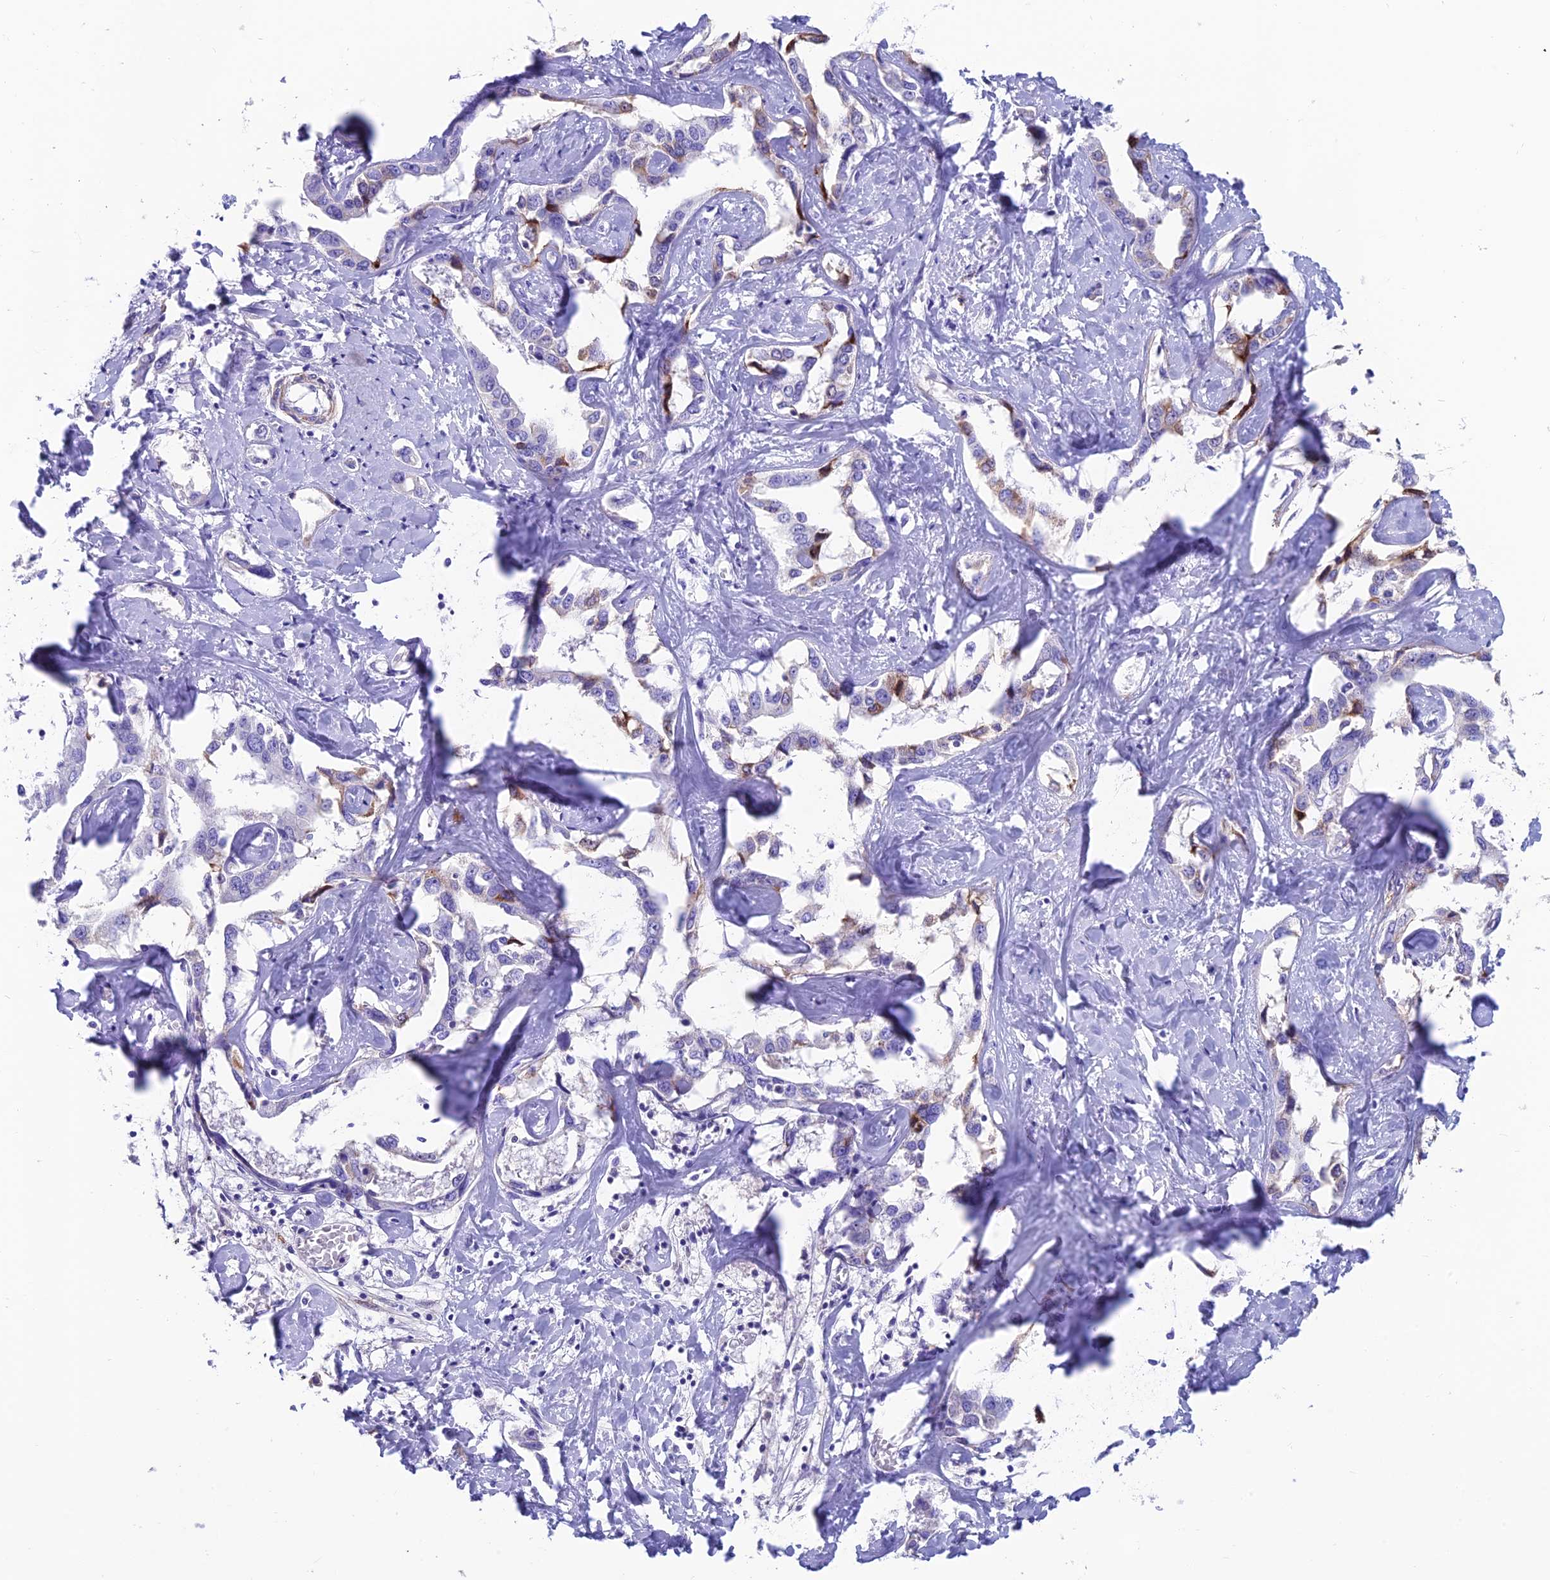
{"staining": {"intensity": "weak", "quantity": "<25%", "location": "cytoplasmic/membranous"}, "tissue": "liver cancer", "cell_type": "Tumor cells", "image_type": "cancer", "snomed": [{"axis": "morphology", "description": "Cholangiocarcinoma"}, {"axis": "topography", "description": "Liver"}], "caption": "Image shows no significant protein staining in tumor cells of cholangiocarcinoma (liver).", "gene": "GNG11", "patient": {"sex": "male", "age": 59}}